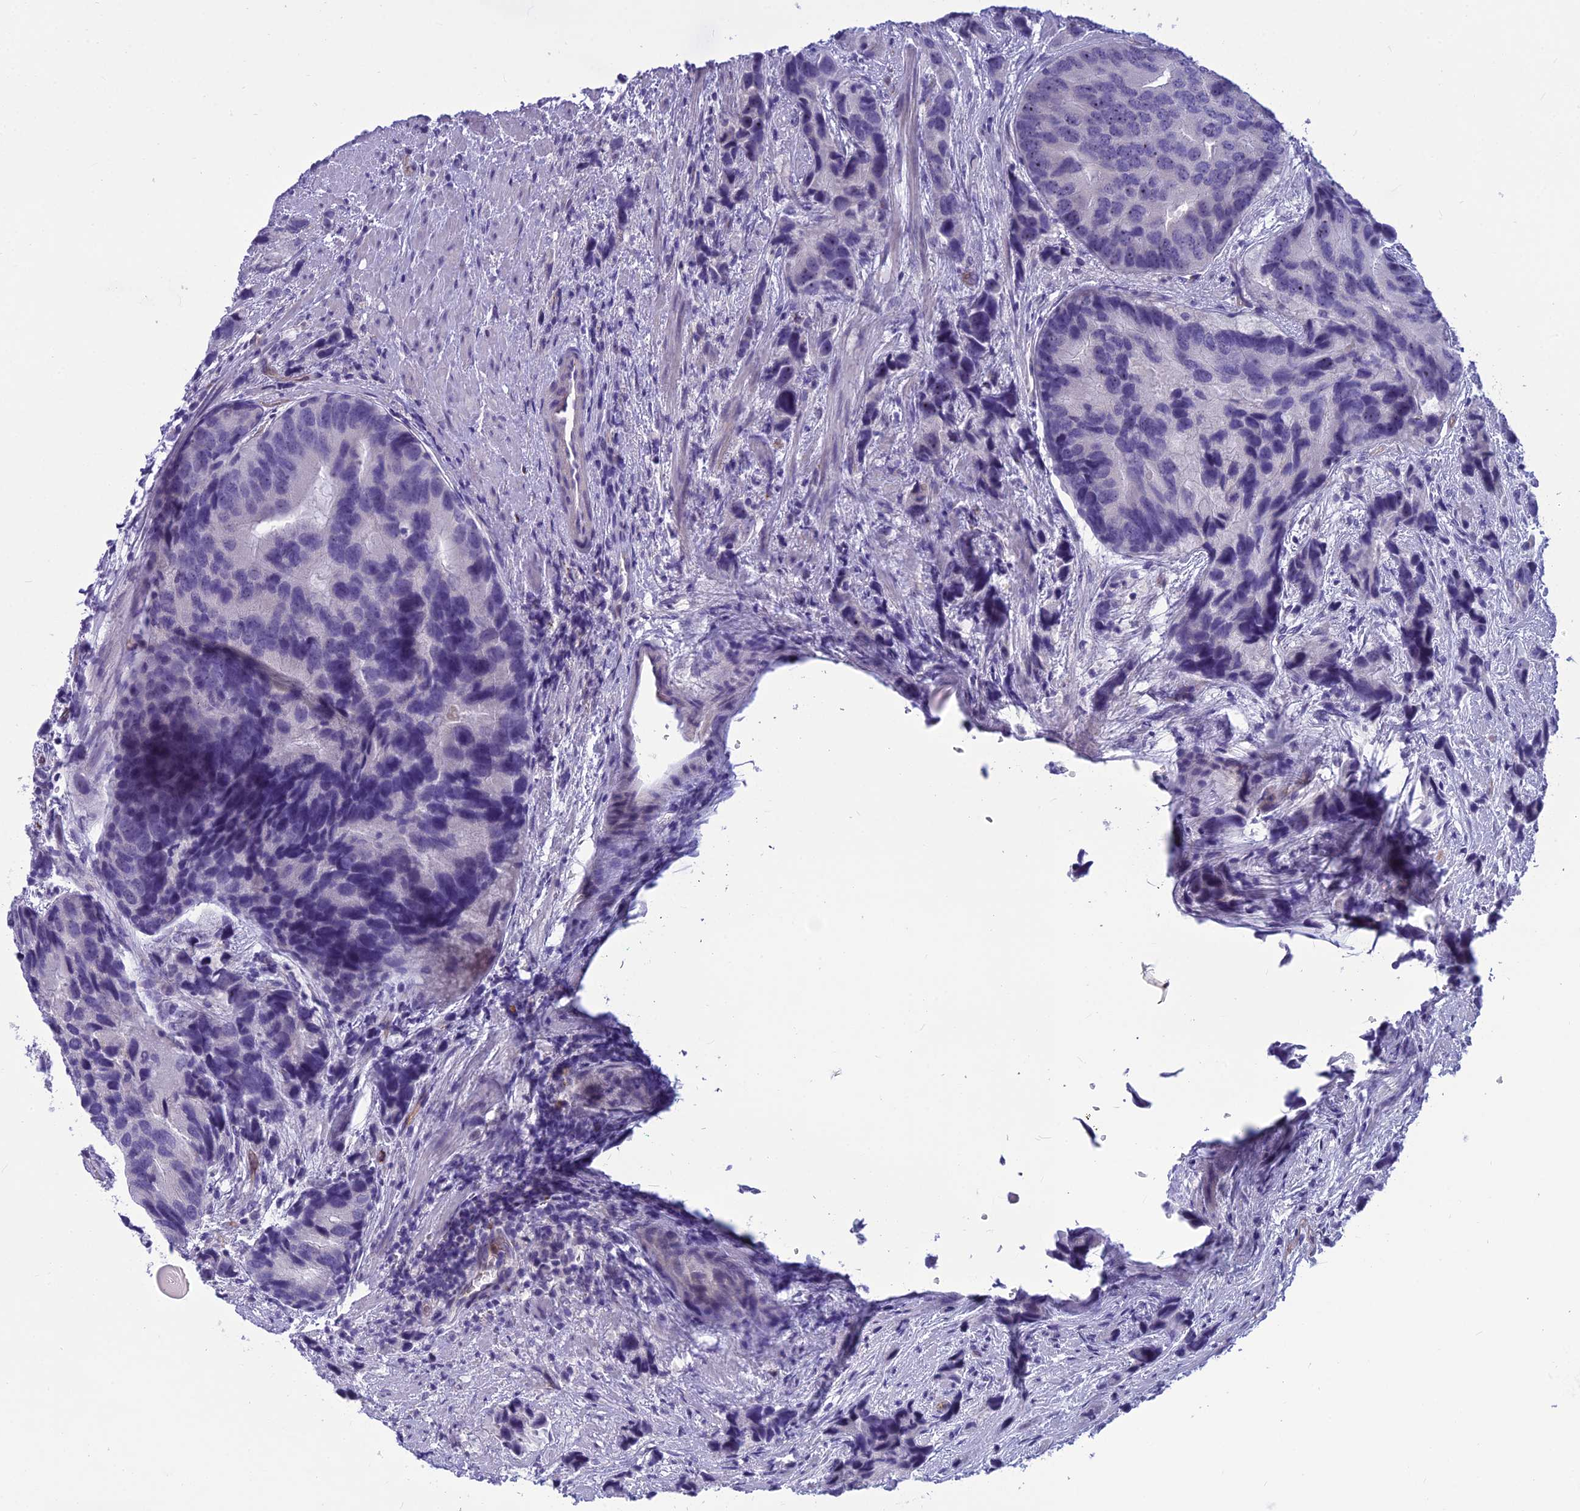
{"staining": {"intensity": "negative", "quantity": "none", "location": "none"}, "tissue": "prostate cancer", "cell_type": "Tumor cells", "image_type": "cancer", "snomed": [{"axis": "morphology", "description": "Adenocarcinoma, High grade"}, {"axis": "topography", "description": "Prostate"}], "caption": "The histopathology image displays no significant positivity in tumor cells of adenocarcinoma (high-grade) (prostate).", "gene": "BBS7", "patient": {"sex": "male", "age": 62}}